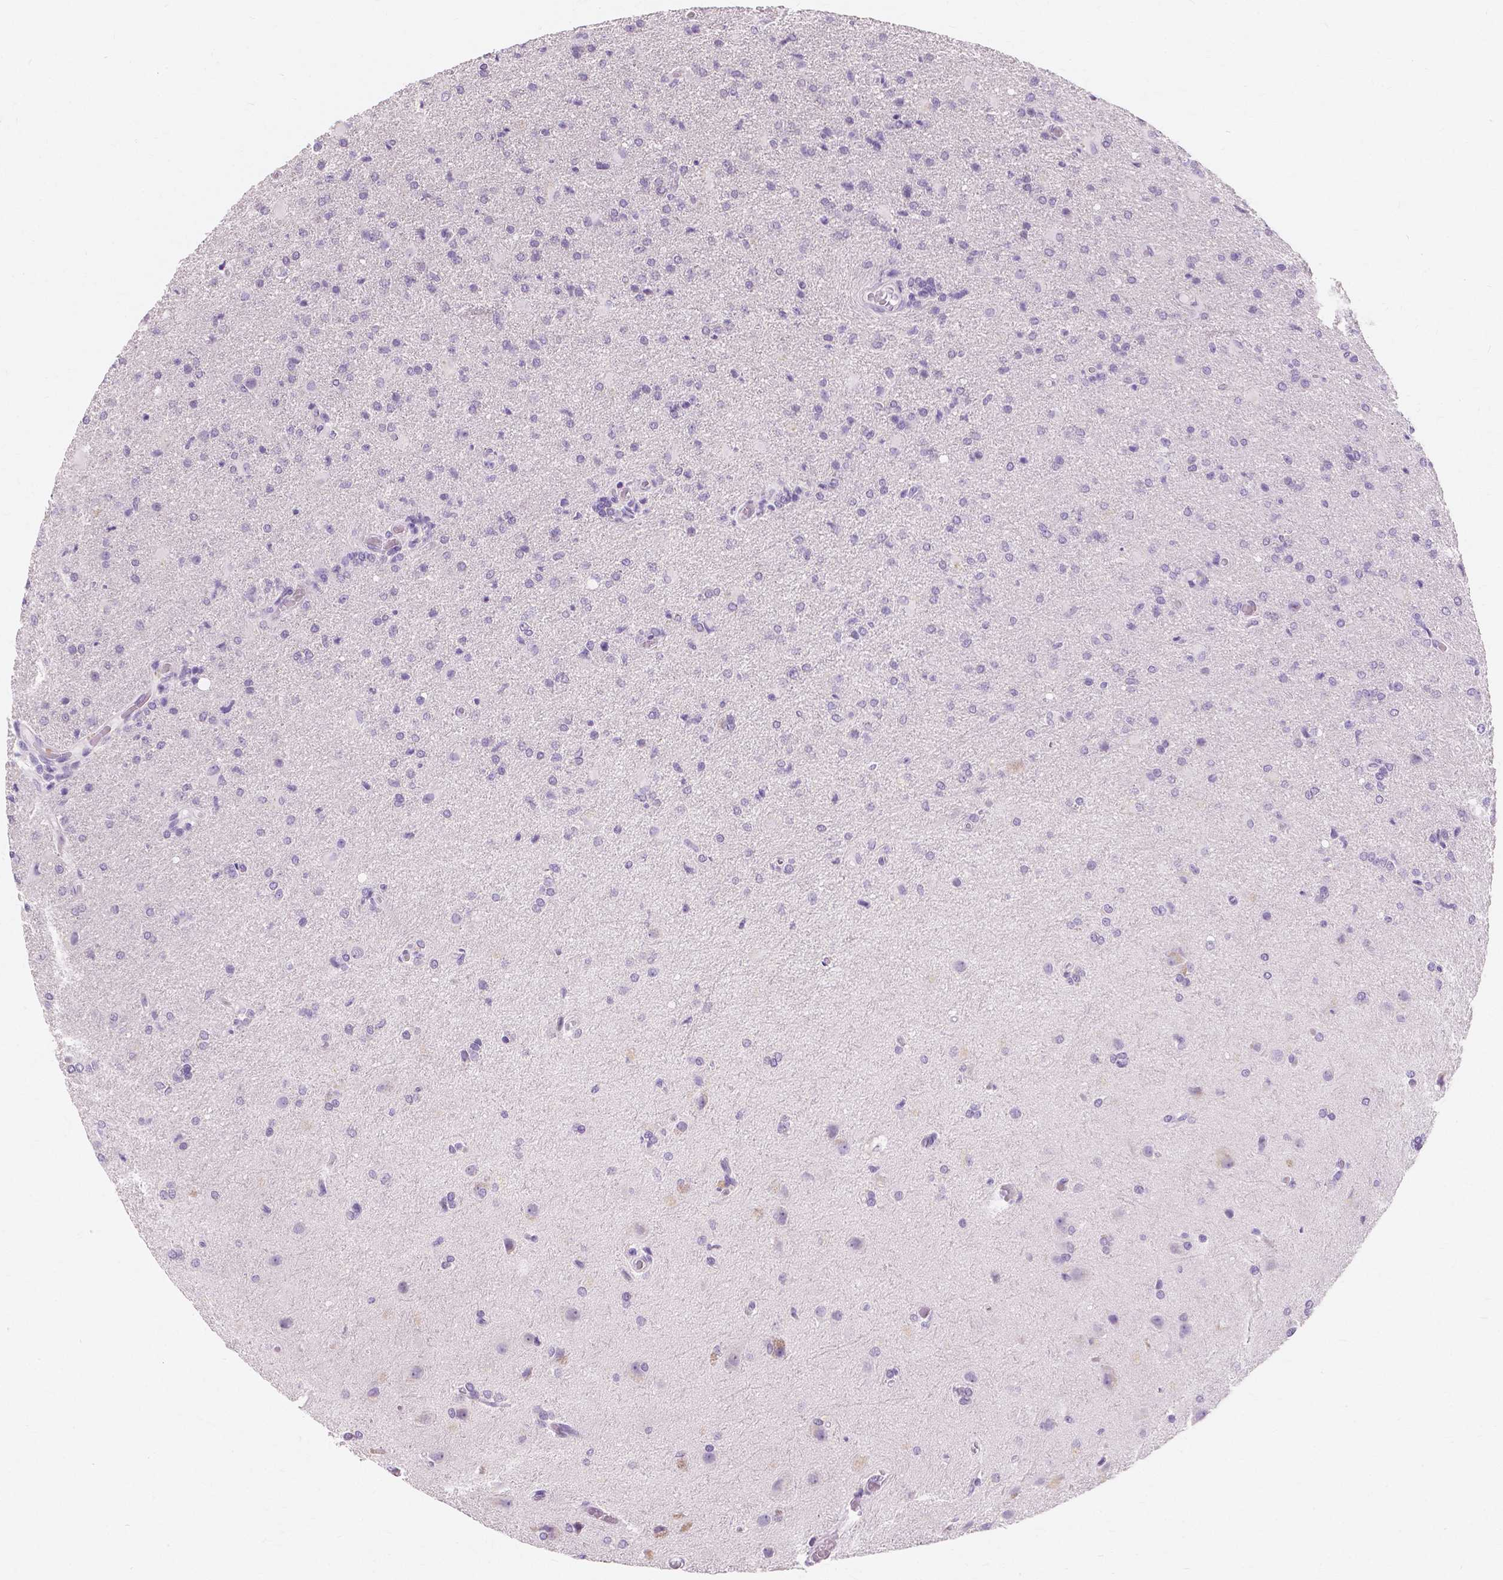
{"staining": {"intensity": "negative", "quantity": "none", "location": "none"}, "tissue": "glioma", "cell_type": "Tumor cells", "image_type": "cancer", "snomed": [{"axis": "morphology", "description": "Glioma, malignant, High grade"}, {"axis": "topography", "description": "Brain"}], "caption": "Immunohistochemistry histopathology image of human high-grade glioma (malignant) stained for a protein (brown), which reveals no staining in tumor cells.", "gene": "MUC12", "patient": {"sex": "male", "age": 68}}